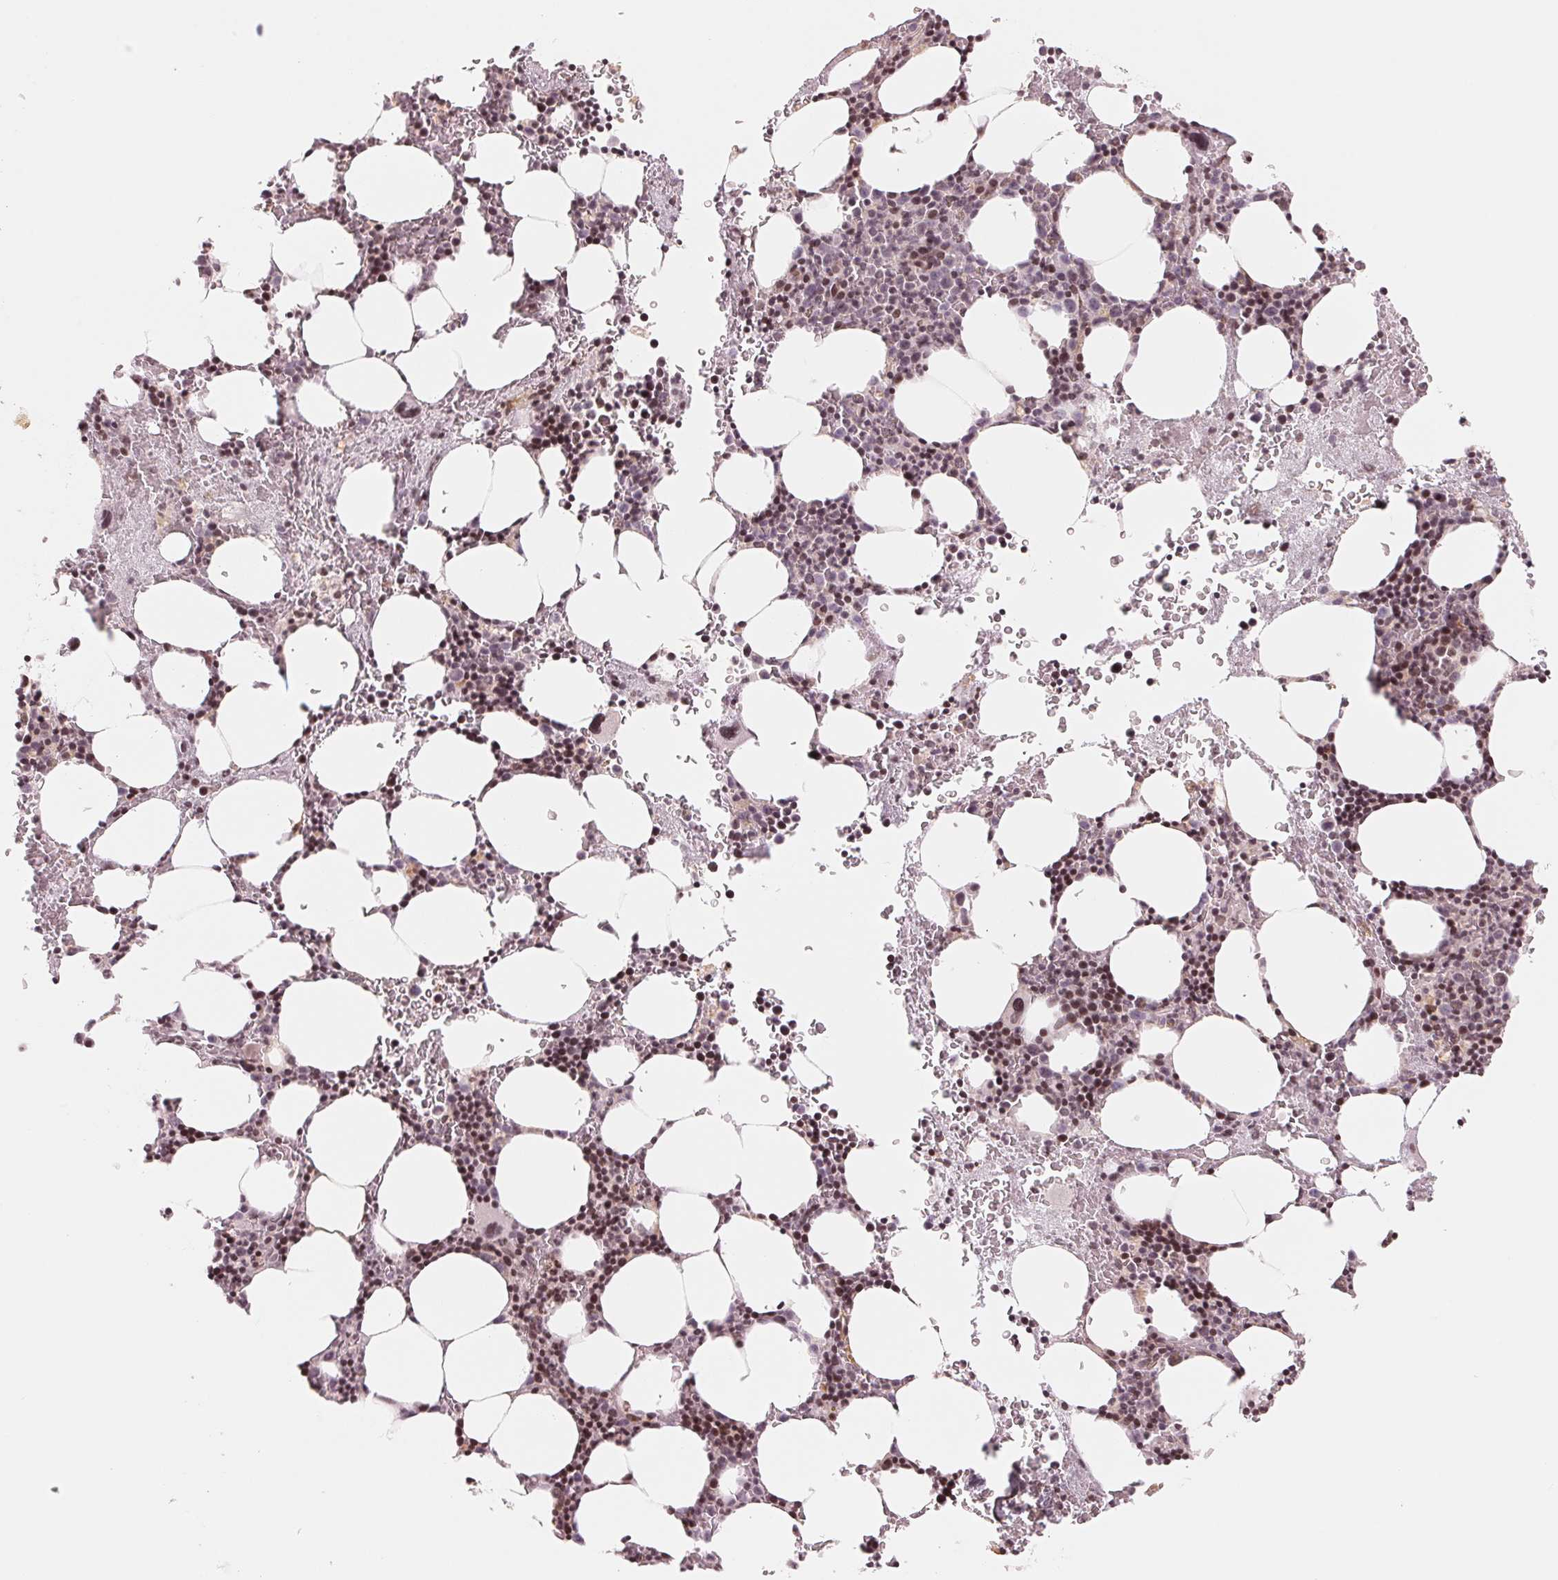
{"staining": {"intensity": "weak", "quantity": "25%-75%", "location": "nuclear"}, "tissue": "bone marrow", "cell_type": "Hematopoietic cells", "image_type": "normal", "snomed": [{"axis": "morphology", "description": "Normal tissue, NOS"}, {"axis": "topography", "description": "Bone marrow"}], "caption": "Weak nuclear protein positivity is identified in approximately 25%-75% of hematopoietic cells in bone marrow.", "gene": "SLC17A4", "patient": {"sex": "male", "age": 77}}